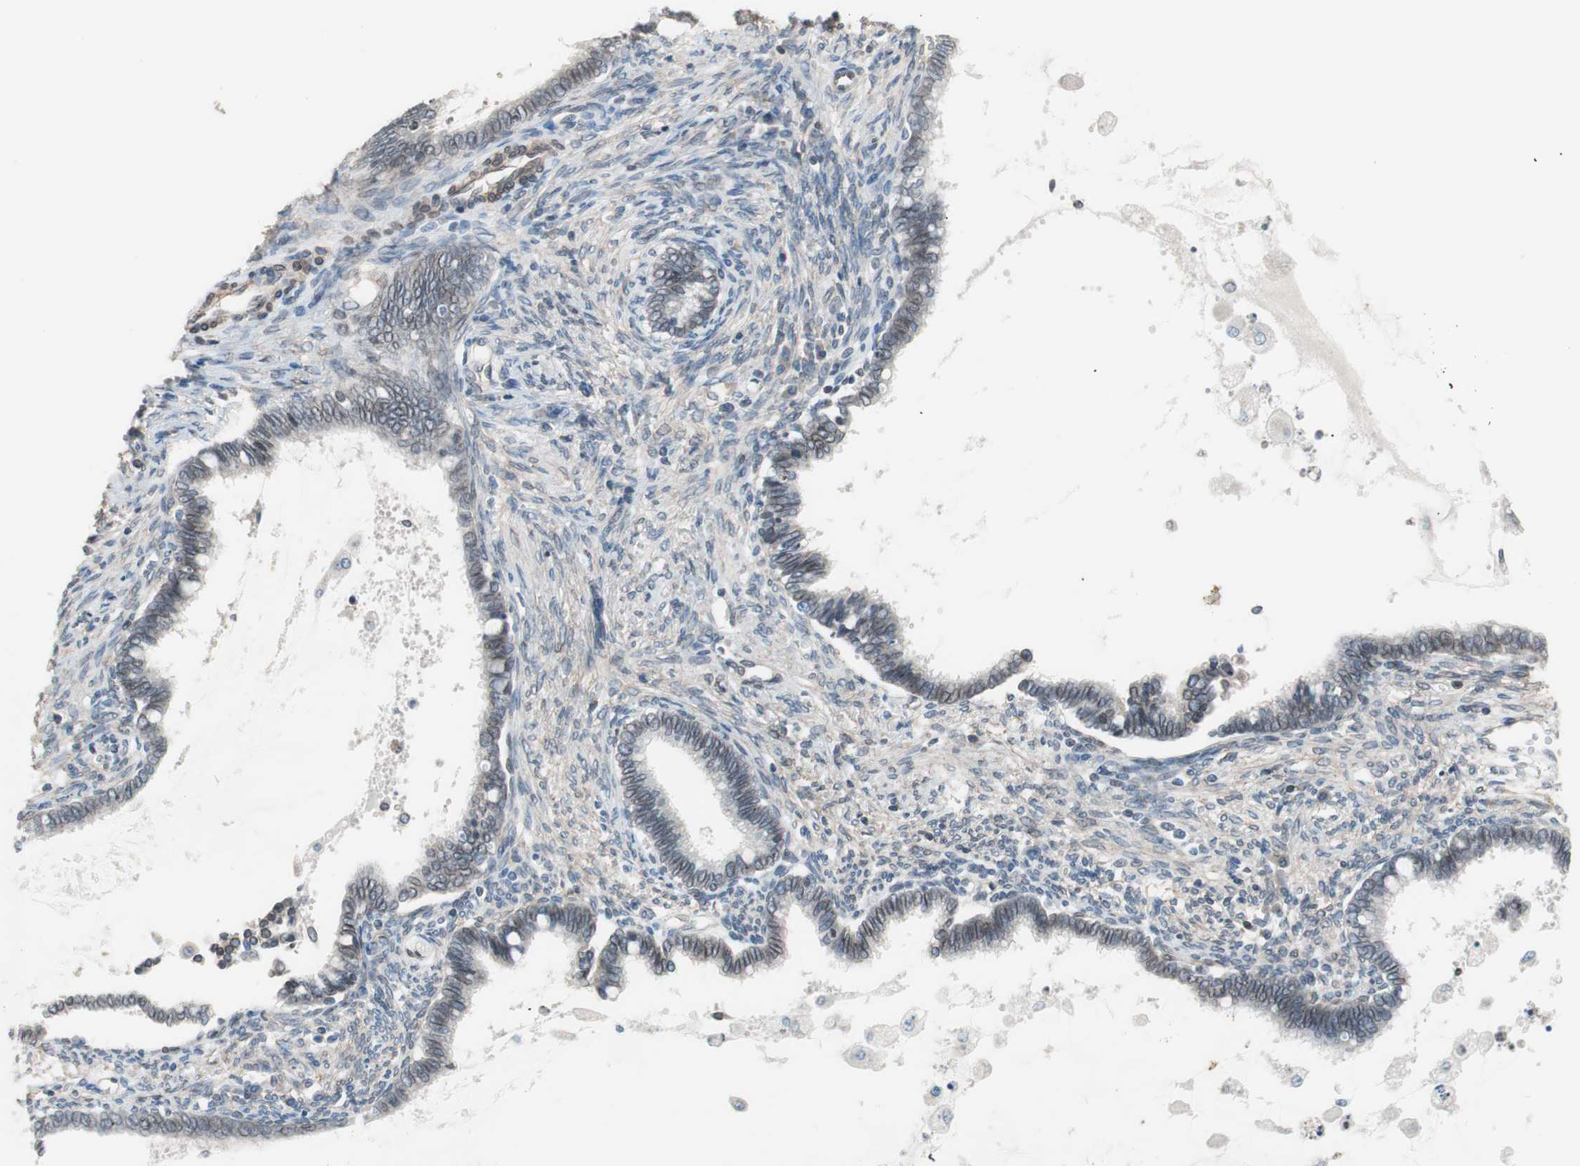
{"staining": {"intensity": "negative", "quantity": "none", "location": "none"}, "tissue": "cervical cancer", "cell_type": "Tumor cells", "image_type": "cancer", "snomed": [{"axis": "morphology", "description": "Adenocarcinoma, NOS"}, {"axis": "topography", "description": "Cervix"}], "caption": "Immunohistochemistry of cervical cancer shows no staining in tumor cells.", "gene": "ARNT2", "patient": {"sex": "female", "age": 44}}